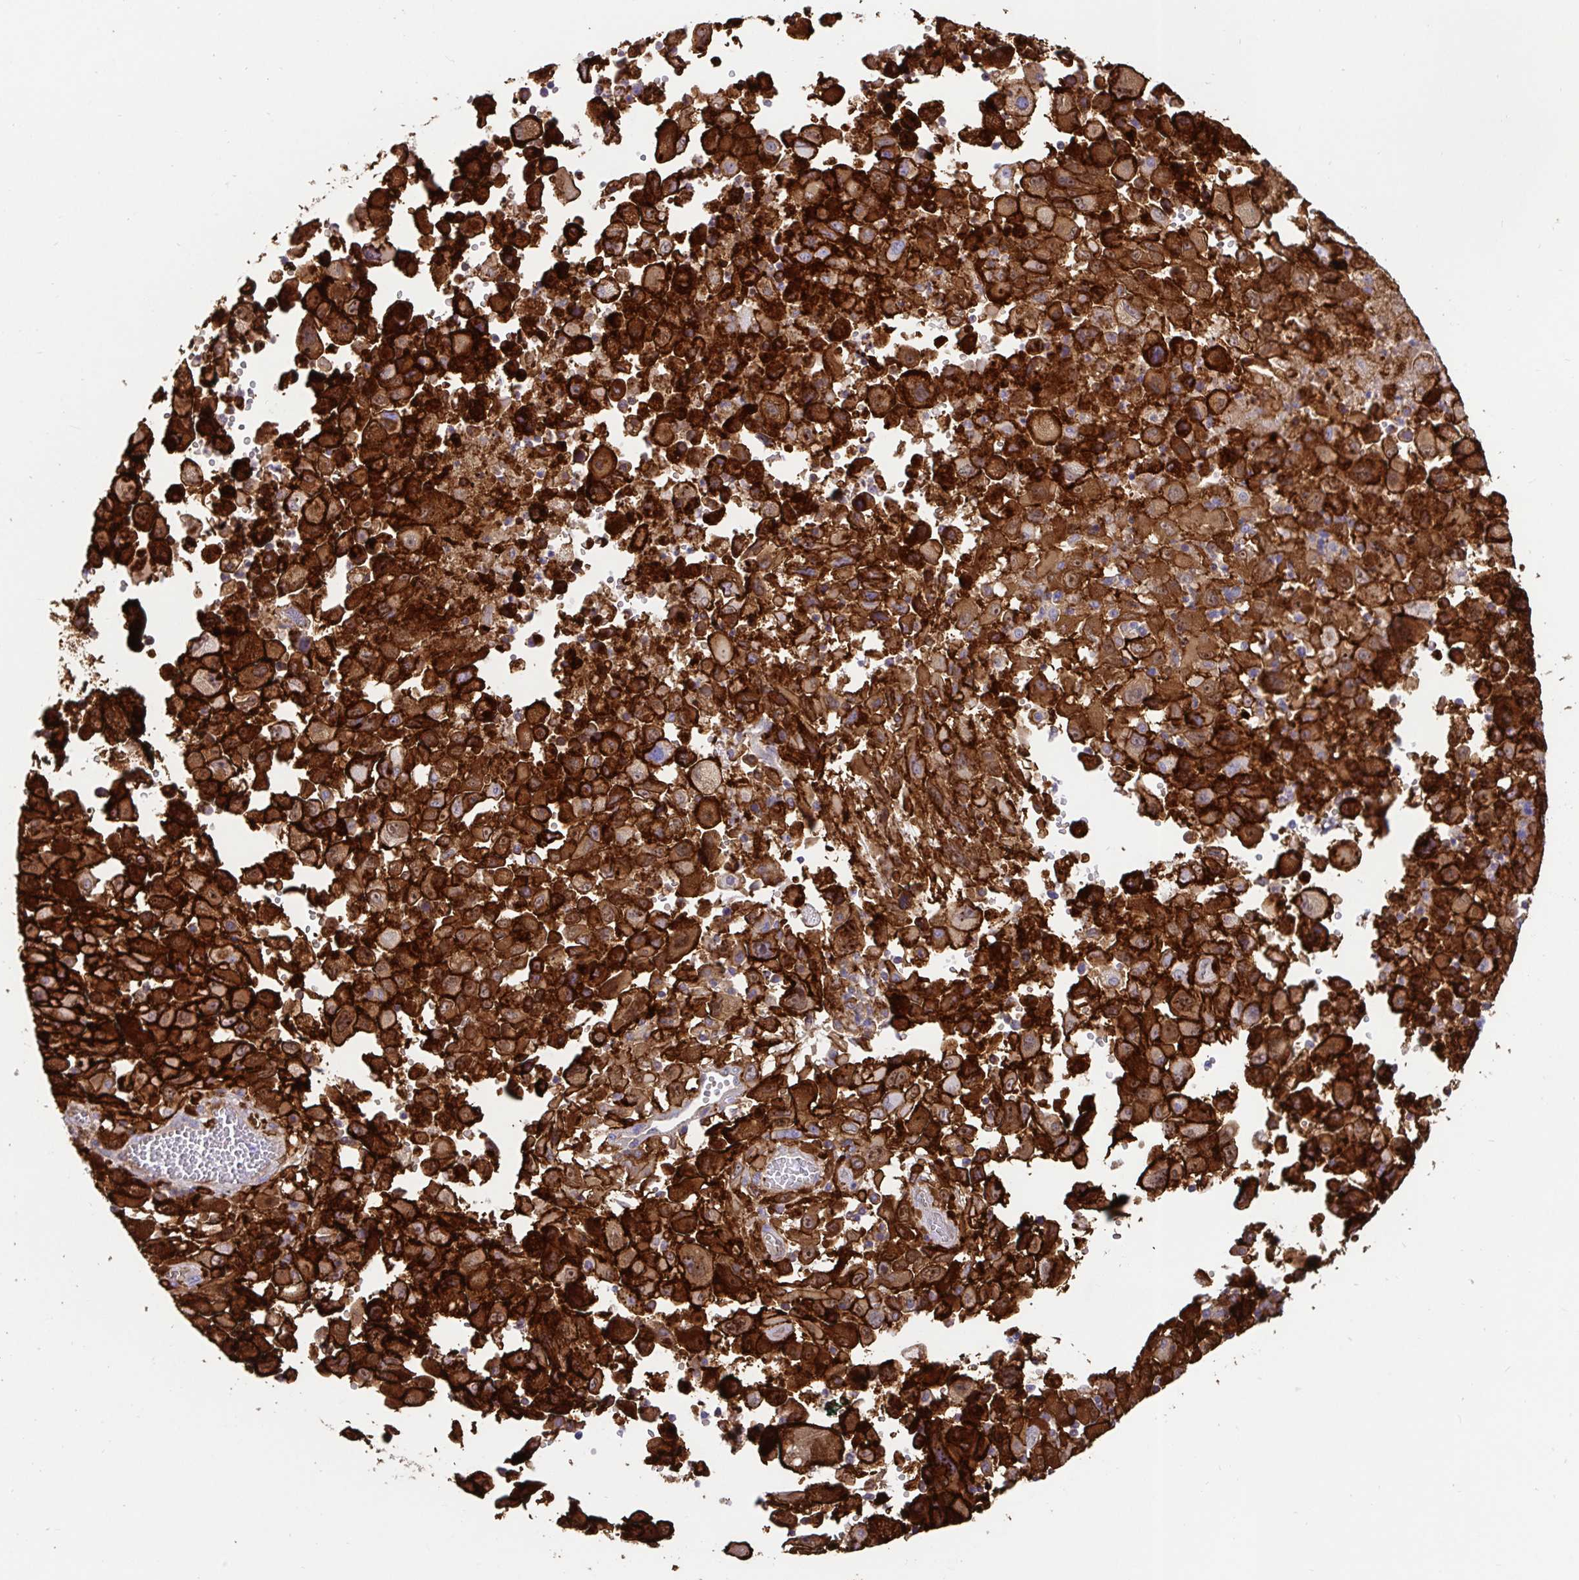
{"staining": {"intensity": "strong", "quantity": ">75%", "location": "cytoplasmic/membranous"}, "tissue": "melanoma", "cell_type": "Tumor cells", "image_type": "cancer", "snomed": [{"axis": "morphology", "description": "Malignant melanoma, Metastatic site"}, {"axis": "topography", "description": "Soft tissue"}], "caption": "About >75% of tumor cells in malignant melanoma (metastatic site) display strong cytoplasmic/membranous protein expression as visualized by brown immunohistochemical staining.", "gene": "ANXA2", "patient": {"sex": "male", "age": 50}}